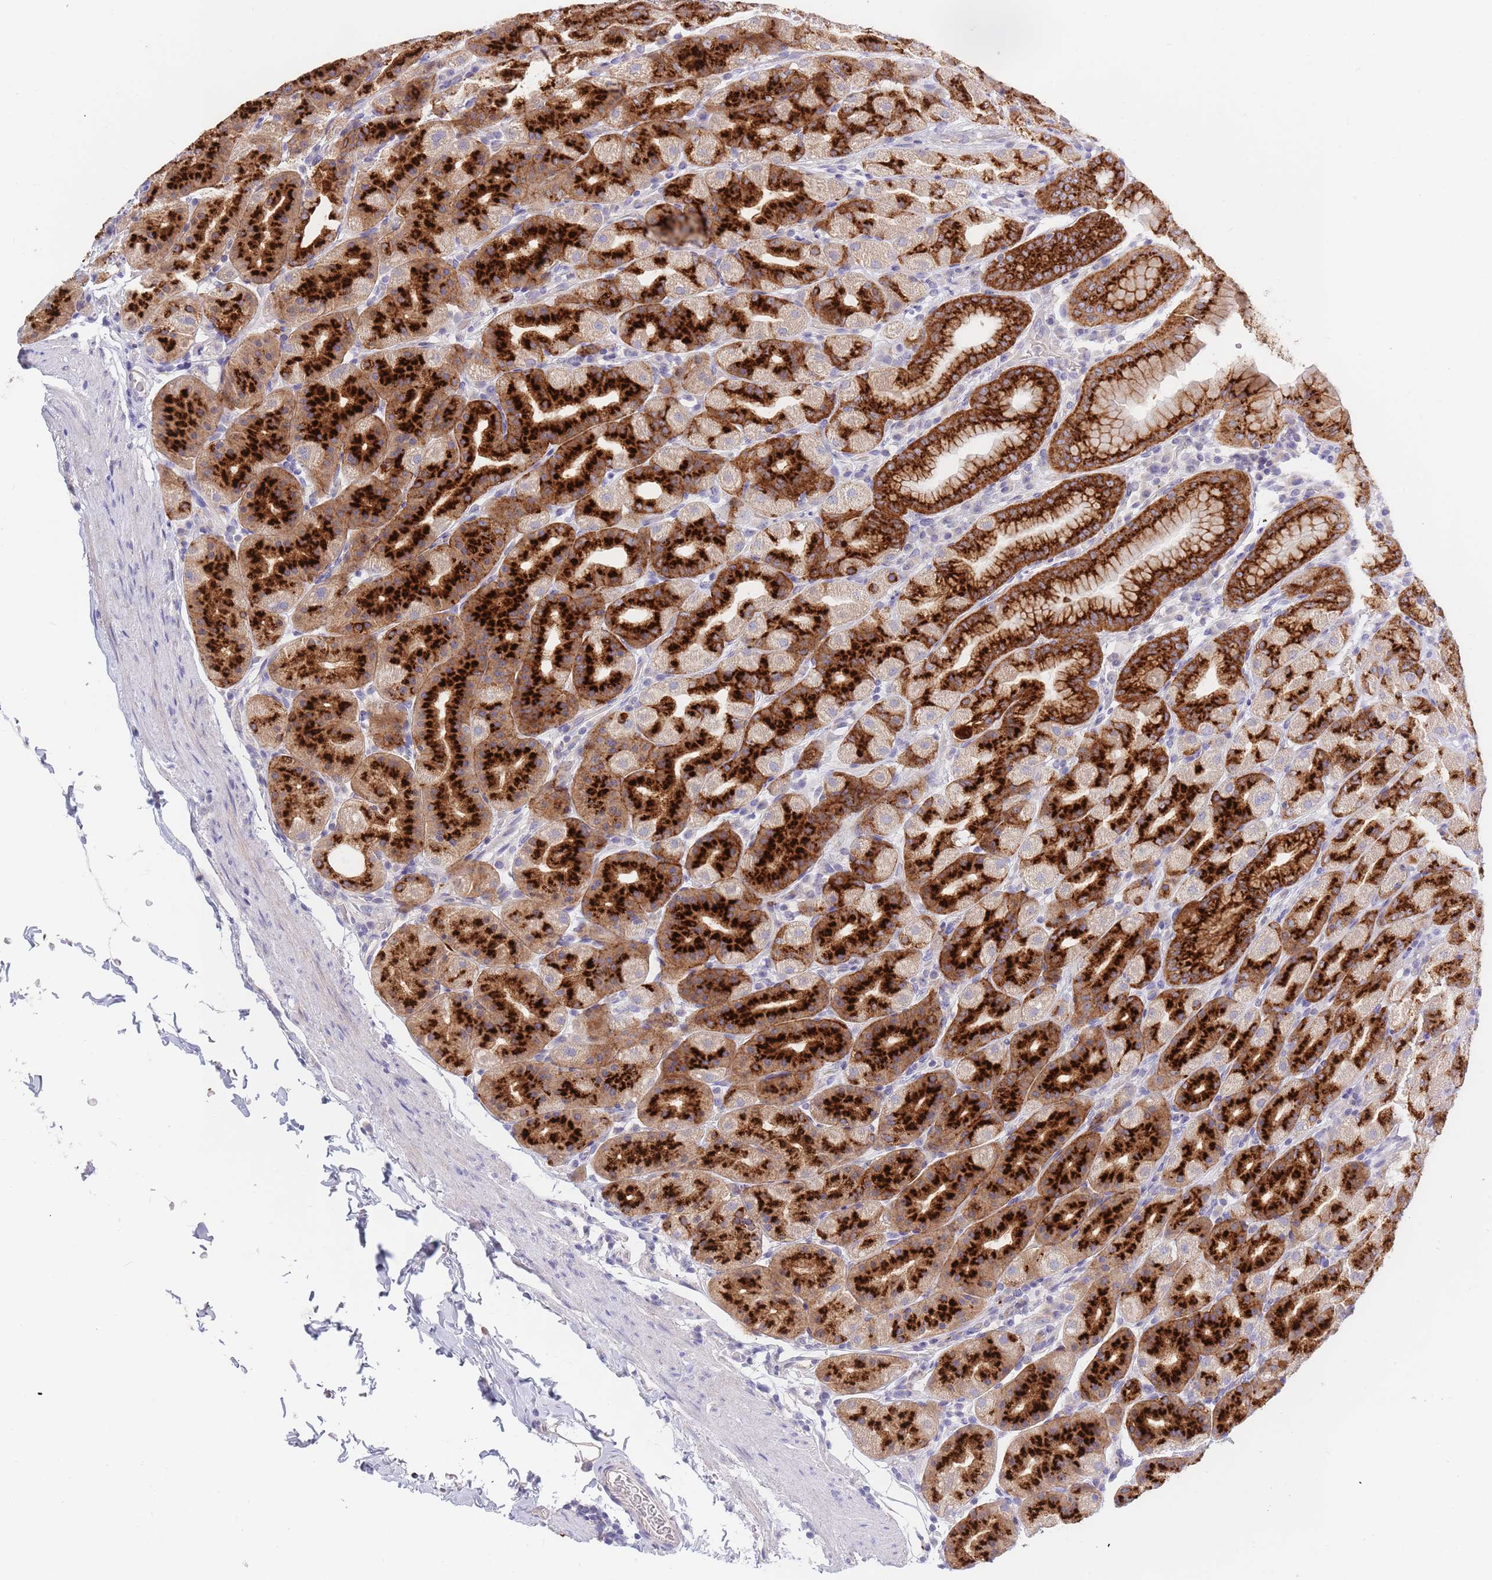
{"staining": {"intensity": "strong", "quantity": ">75%", "location": "cytoplasmic/membranous"}, "tissue": "stomach", "cell_type": "Glandular cells", "image_type": "normal", "snomed": [{"axis": "morphology", "description": "Normal tissue, NOS"}, {"axis": "topography", "description": "Stomach, upper"}, {"axis": "topography", "description": "Stomach"}], "caption": "Immunohistochemical staining of unremarkable human stomach shows strong cytoplasmic/membranous protein expression in approximately >75% of glandular cells. Using DAB (3,3'-diaminobenzidine) (brown) and hematoxylin (blue) stains, captured at high magnification using brightfield microscopy.", "gene": "BORCS5", "patient": {"sex": "male", "age": 68}}